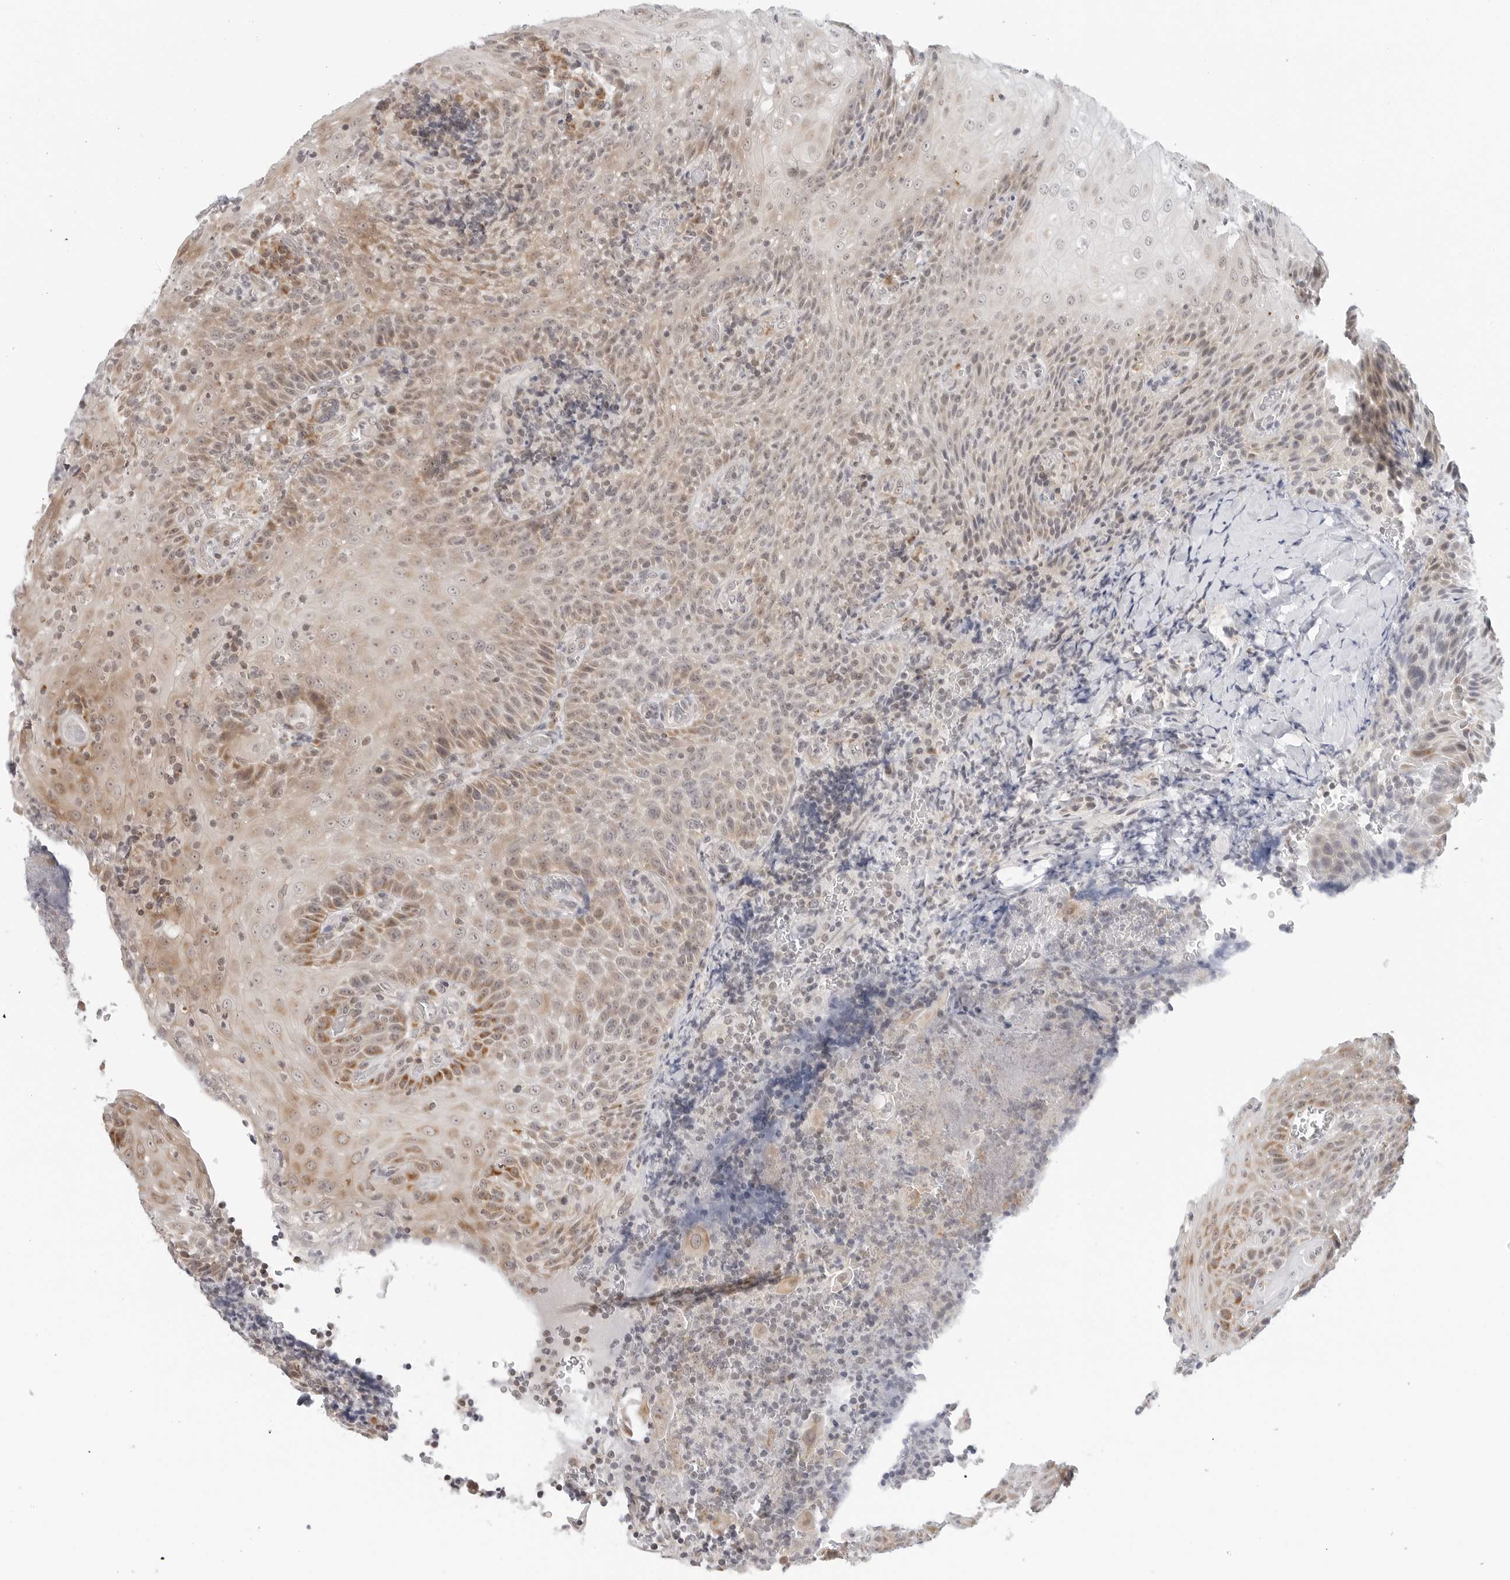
{"staining": {"intensity": "weak", "quantity": "25%-75%", "location": "cytoplasmic/membranous"}, "tissue": "tonsil", "cell_type": "Germinal center cells", "image_type": "normal", "snomed": [{"axis": "morphology", "description": "Normal tissue, NOS"}, {"axis": "topography", "description": "Tonsil"}], "caption": "High-power microscopy captured an immunohistochemistry photomicrograph of normal tonsil, revealing weak cytoplasmic/membranous positivity in approximately 25%-75% of germinal center cells.", "gene": "POLR3GL", "patient": {"sex": "male", "age": 37}}